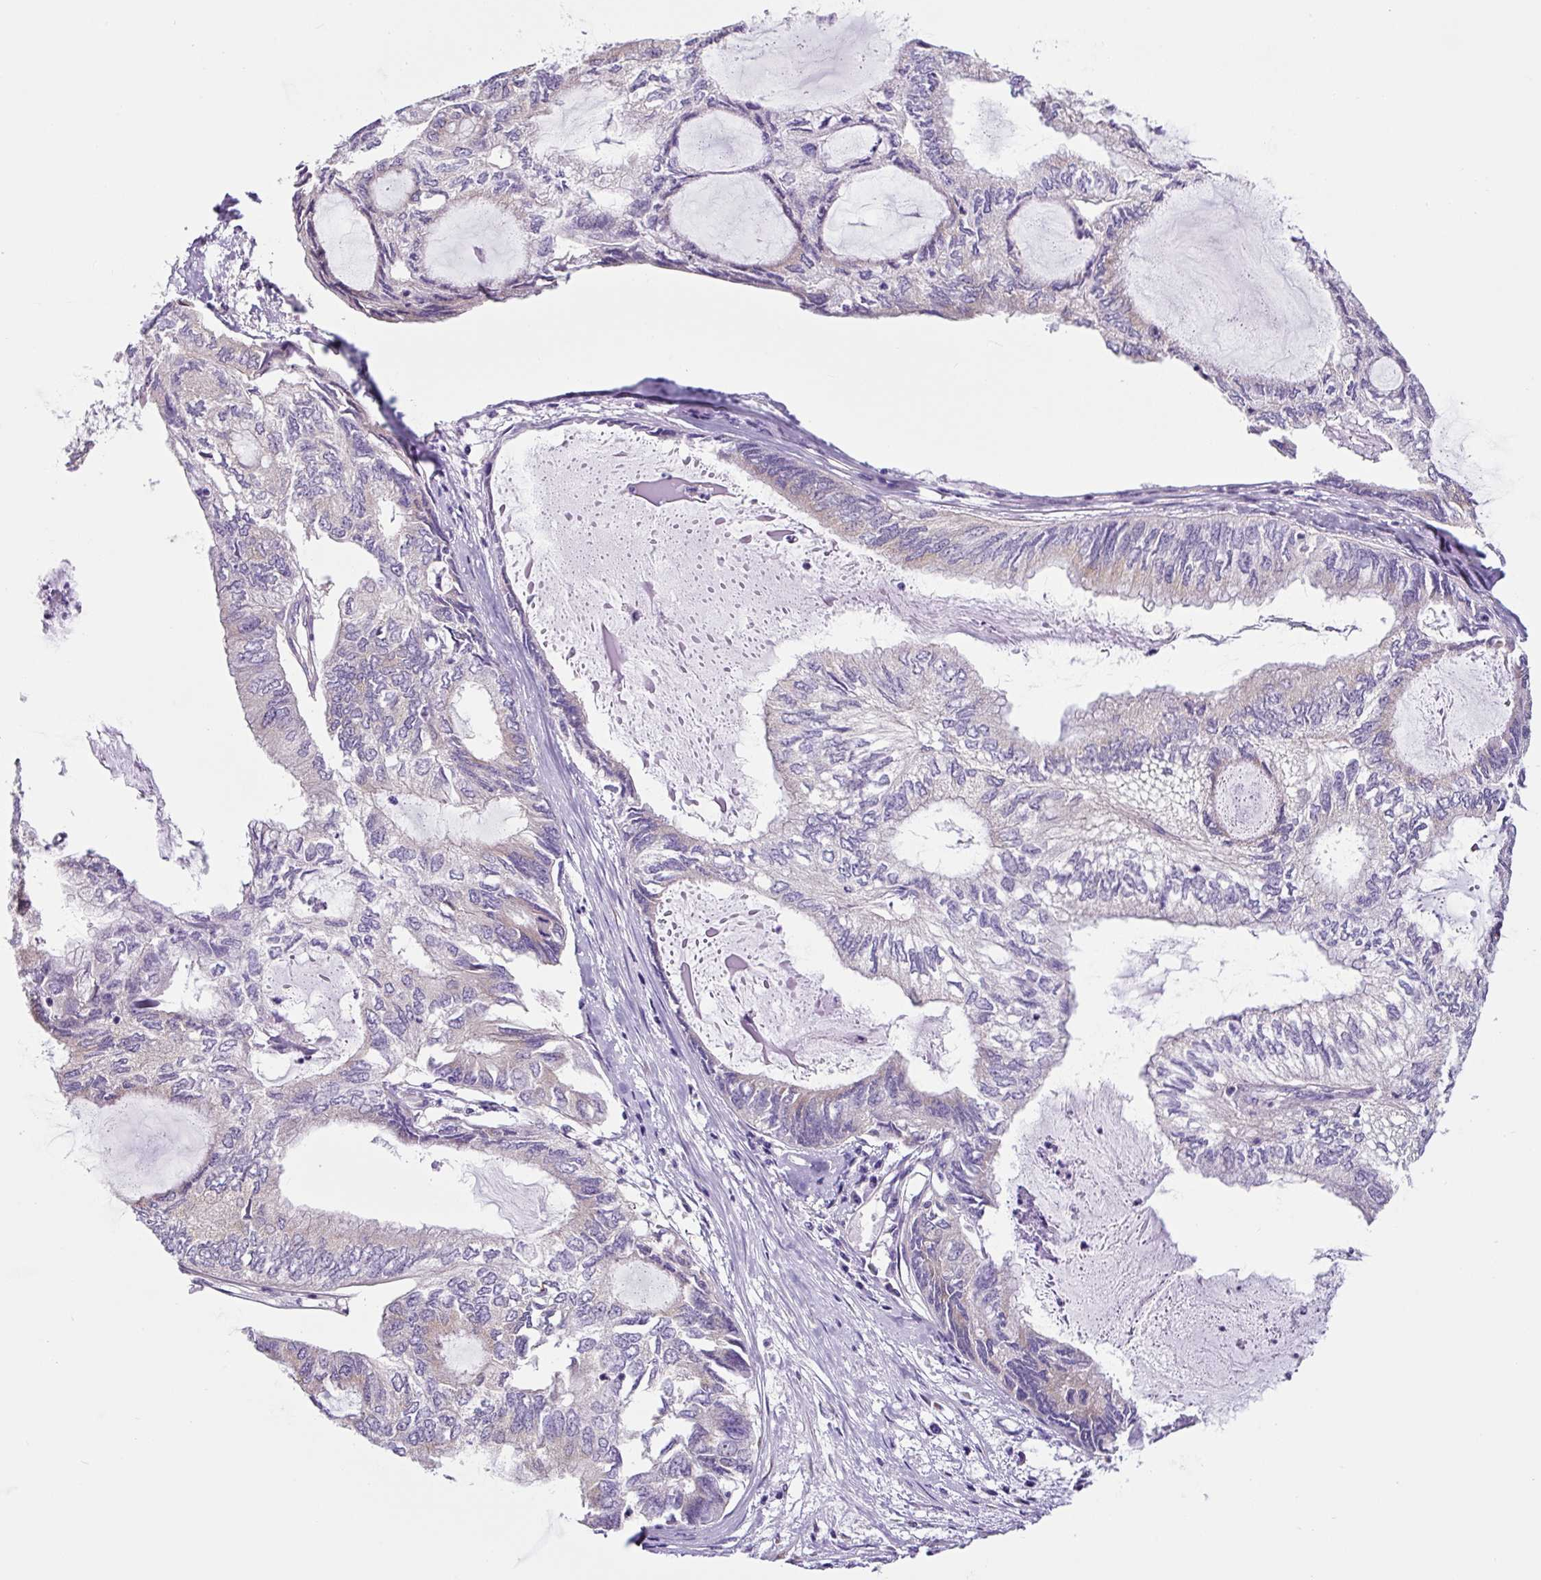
{"staining": {"intensity": "negative", "quantity": "none", "location": "none"}, "tissue": "endometrial cancer", "cell_type": "Tumor cells", "image_type": "cancer", "snomed": [{"axis": "morphology", "description": "Adenocarcinoma, NOS"}, {"axis": "topography", "description": "Endometrium"}], "caption": "High magnification brightfield microscopy of endometrial cancer (adenocarcinoma) stained with DAB (brown) and counterstained with hematoxylin (blue): tumor cells show no significant expression.", "gene": "GORASP1", "patient": {"sex": "female", "age": 80}}